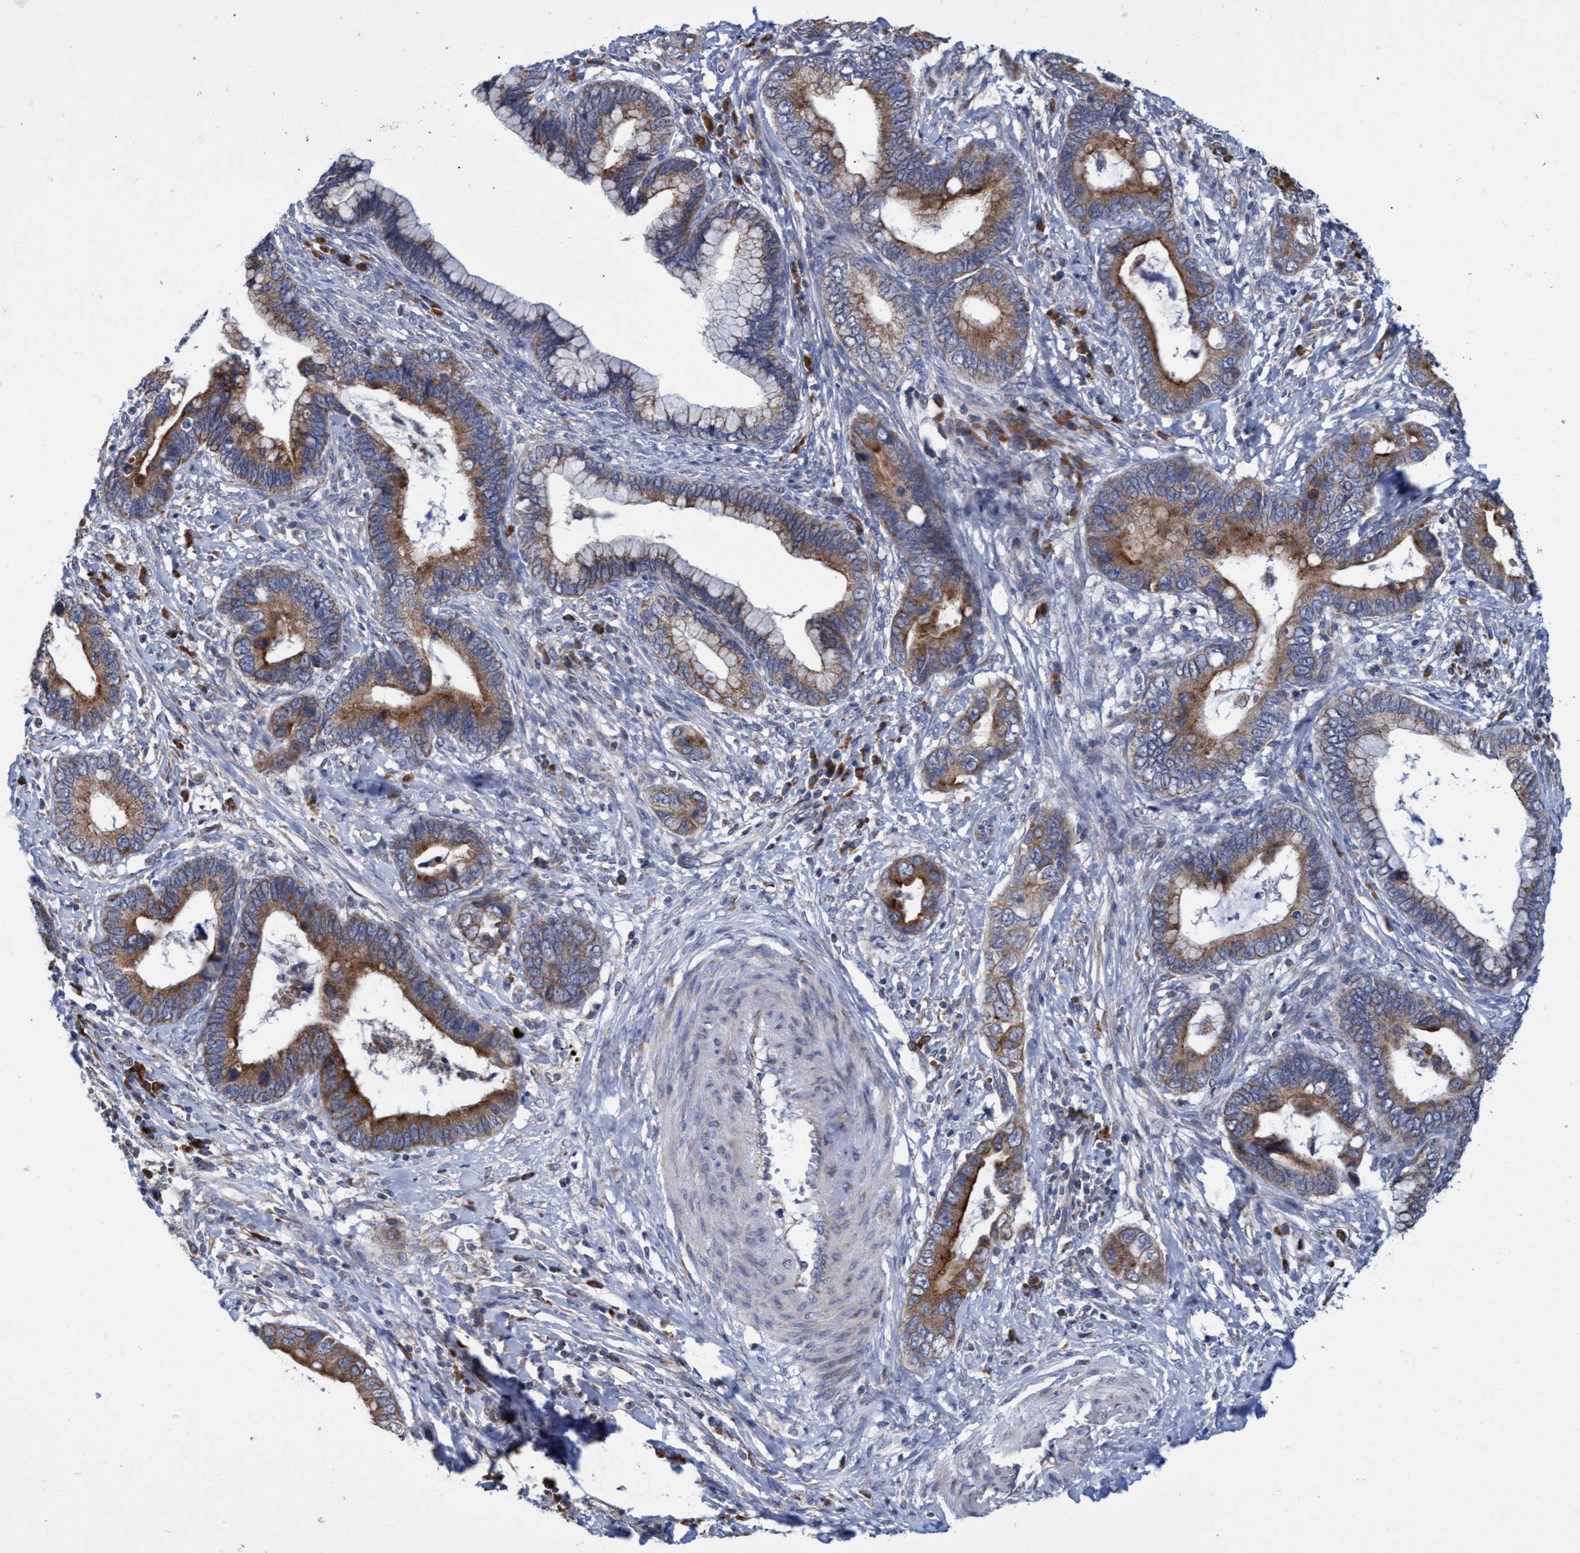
{"staining": {"intensity": "moderate", "quantity": ">75%", "location": "cytoplasmic/membranous"}, "tissue": "cervical cancer", "cell_type": "Tumor cells", "image_type": "cancer", "snomed": [{"axis": "morphology", "description": "Adenocarcinoma, NOS"}, {"axis": "topography", "description": "Cervix"}], "caption": "A micrograph showing moderate cytoplasmic/membranous positivity in approximately >75% of tumor cells in cervical adenocarcinoma, as visualized by brown immunohistochemical staining.", "gene": "NAT16", "patient": {"sex": "female", "age": 44}}